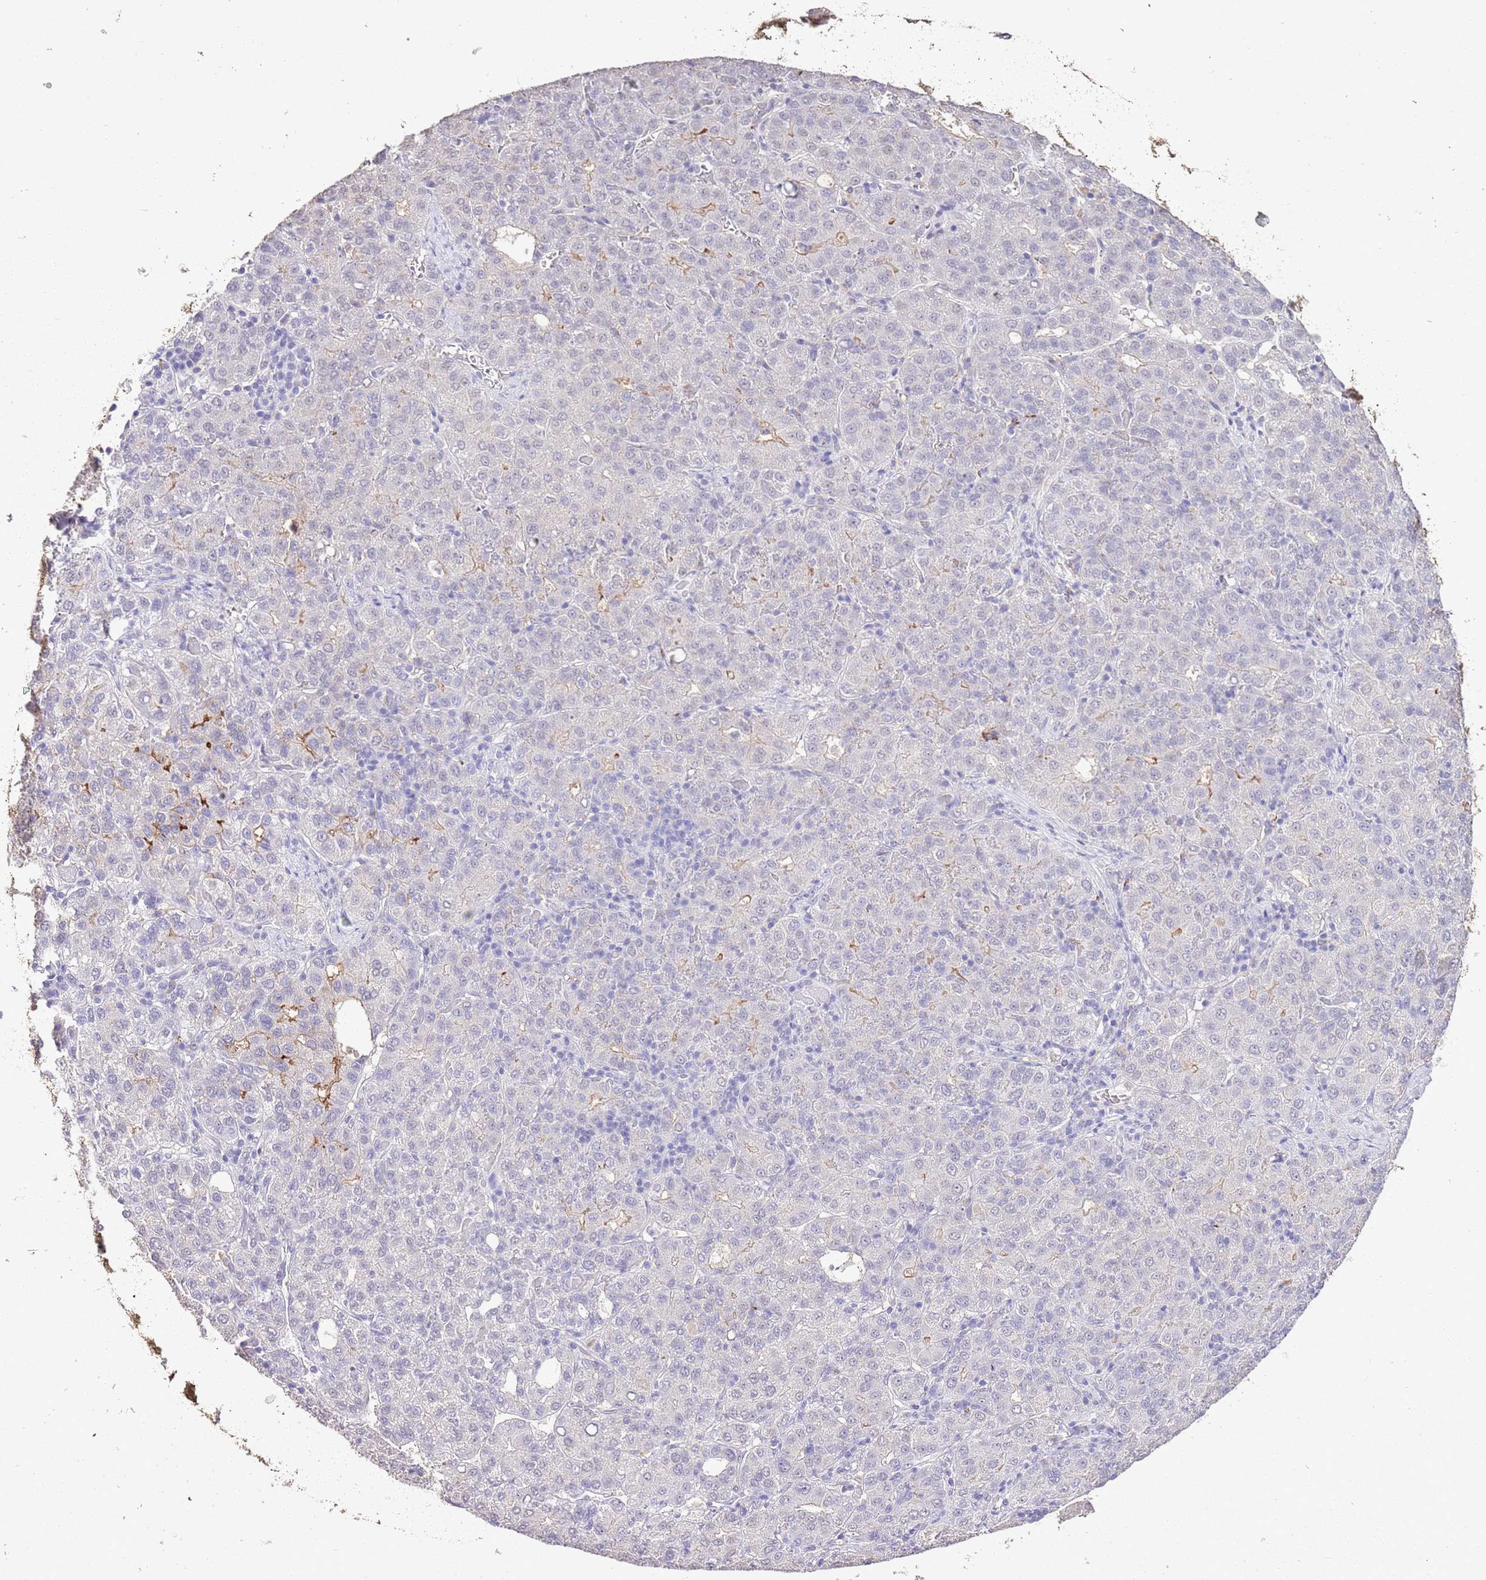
{"staining": {"intensity": "negative", "quantity": "none", "location": "none"}, "tissue": "liver cancer", "cell_type": "Tumor cells", "image_type": "cancer", "snomed": [{"axis": "morphology", "description": "Carcinoma, Hepatocellular, NOS"}, {"axis": "topography", "description": "Liver"}], "caption": "A high-resolution photomicrograph shows immunohistochemistry (IHC) staining of hepatocellular carcinoma (liver), which demonstrates no significant expression in tumor cells.", "gene": "IZUMO4", "patient": {"sex": "male", "age": 65}}